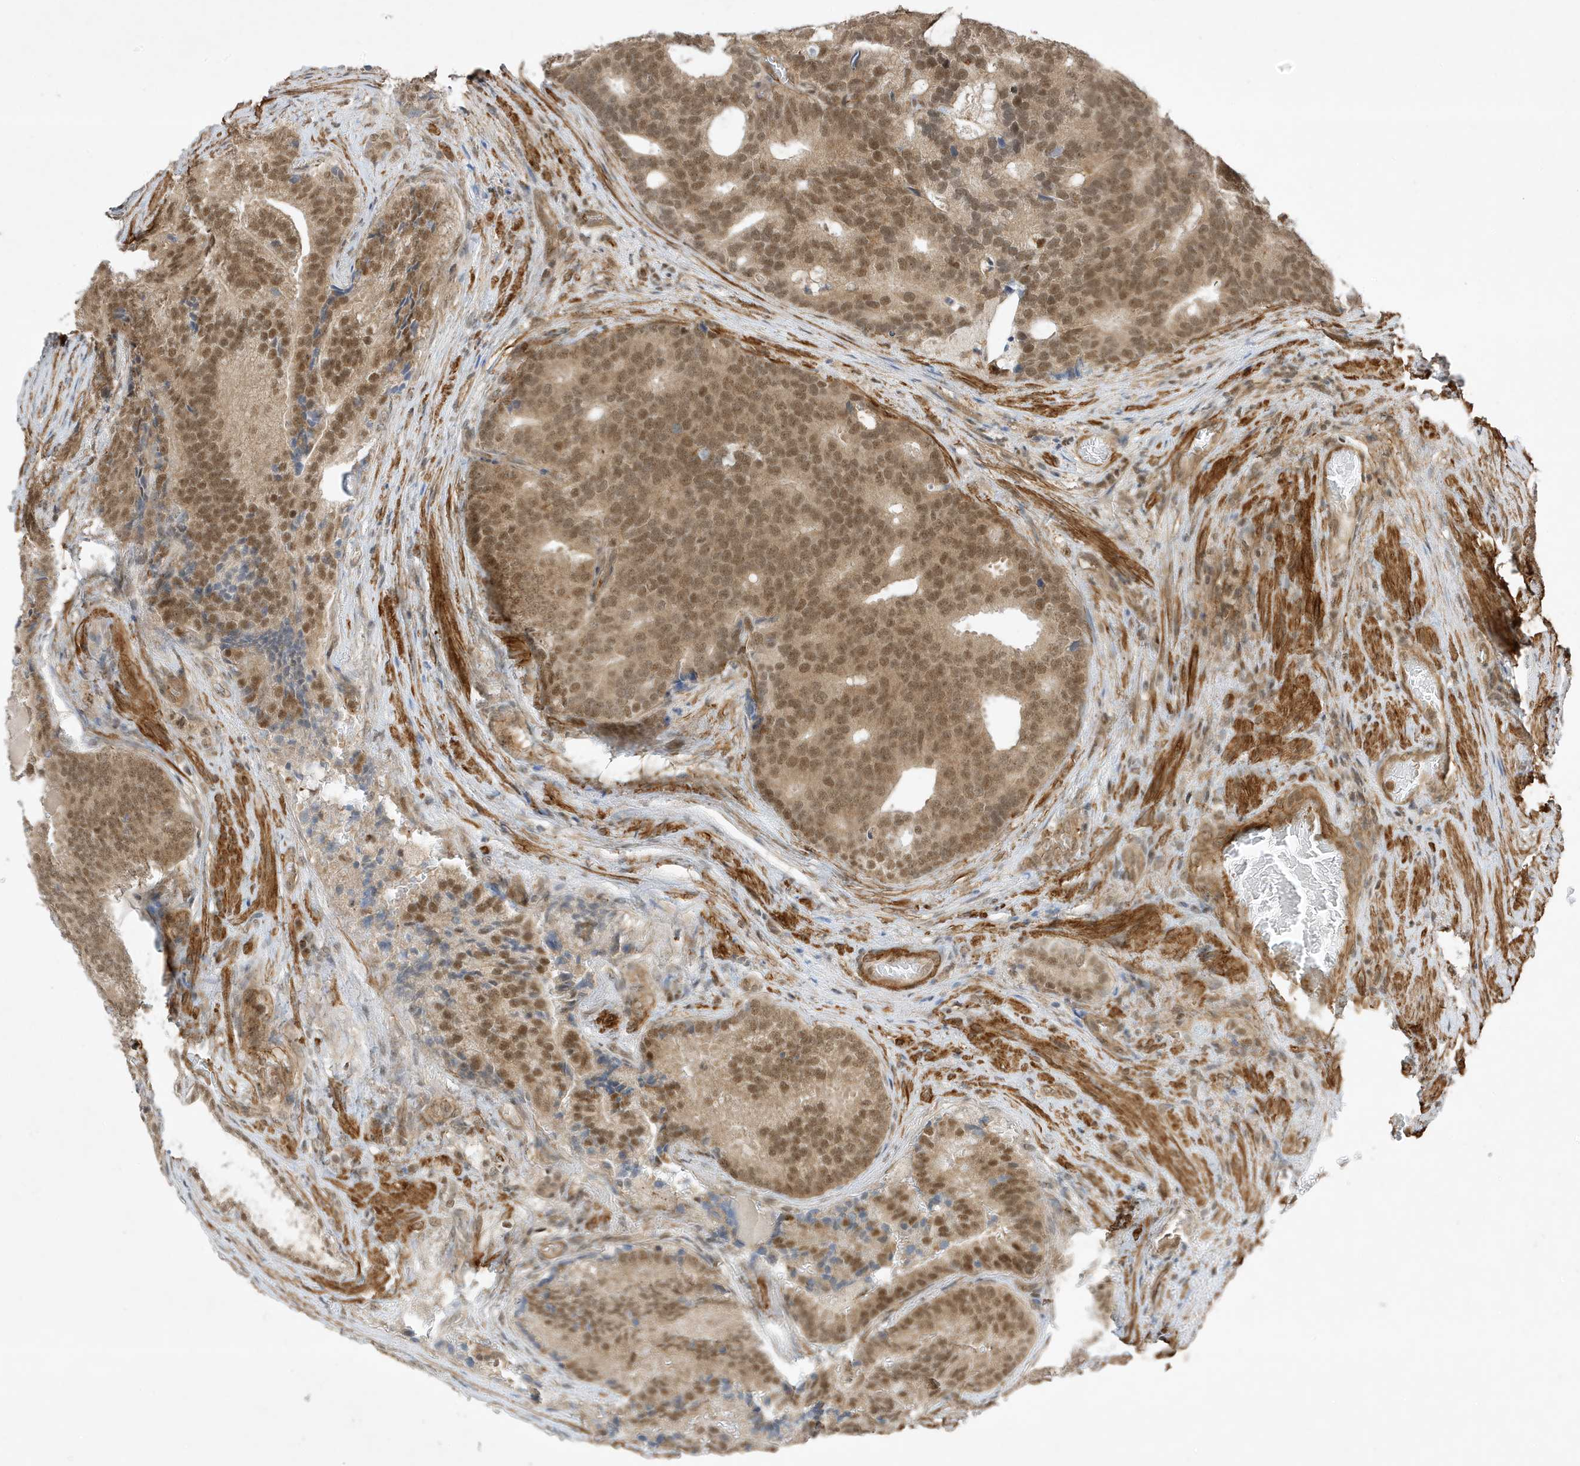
{"staining": {"intensity": "moderate", "quantity": ">75%", "location": "cytoplasmic/membranous,nuclear"}, "tissue": "prostate cancer", "cell_type": "Tumor cells", "image_type": "cancer", "snomed": [{"axis": "morphology", "description": "Adenocarcinoma, Low grade"}, {"axis": "topography", "description": "Prostate"}], "caption": "Brown immunohistochemical staining in human prostate low-grade adenocarcinoma displays moderate cytoplasmic/membranous and nuclear expression in approximately >75% of tumor cells.", "gene": "MAST3", "patient": {"sex": "male", "age": 71}}